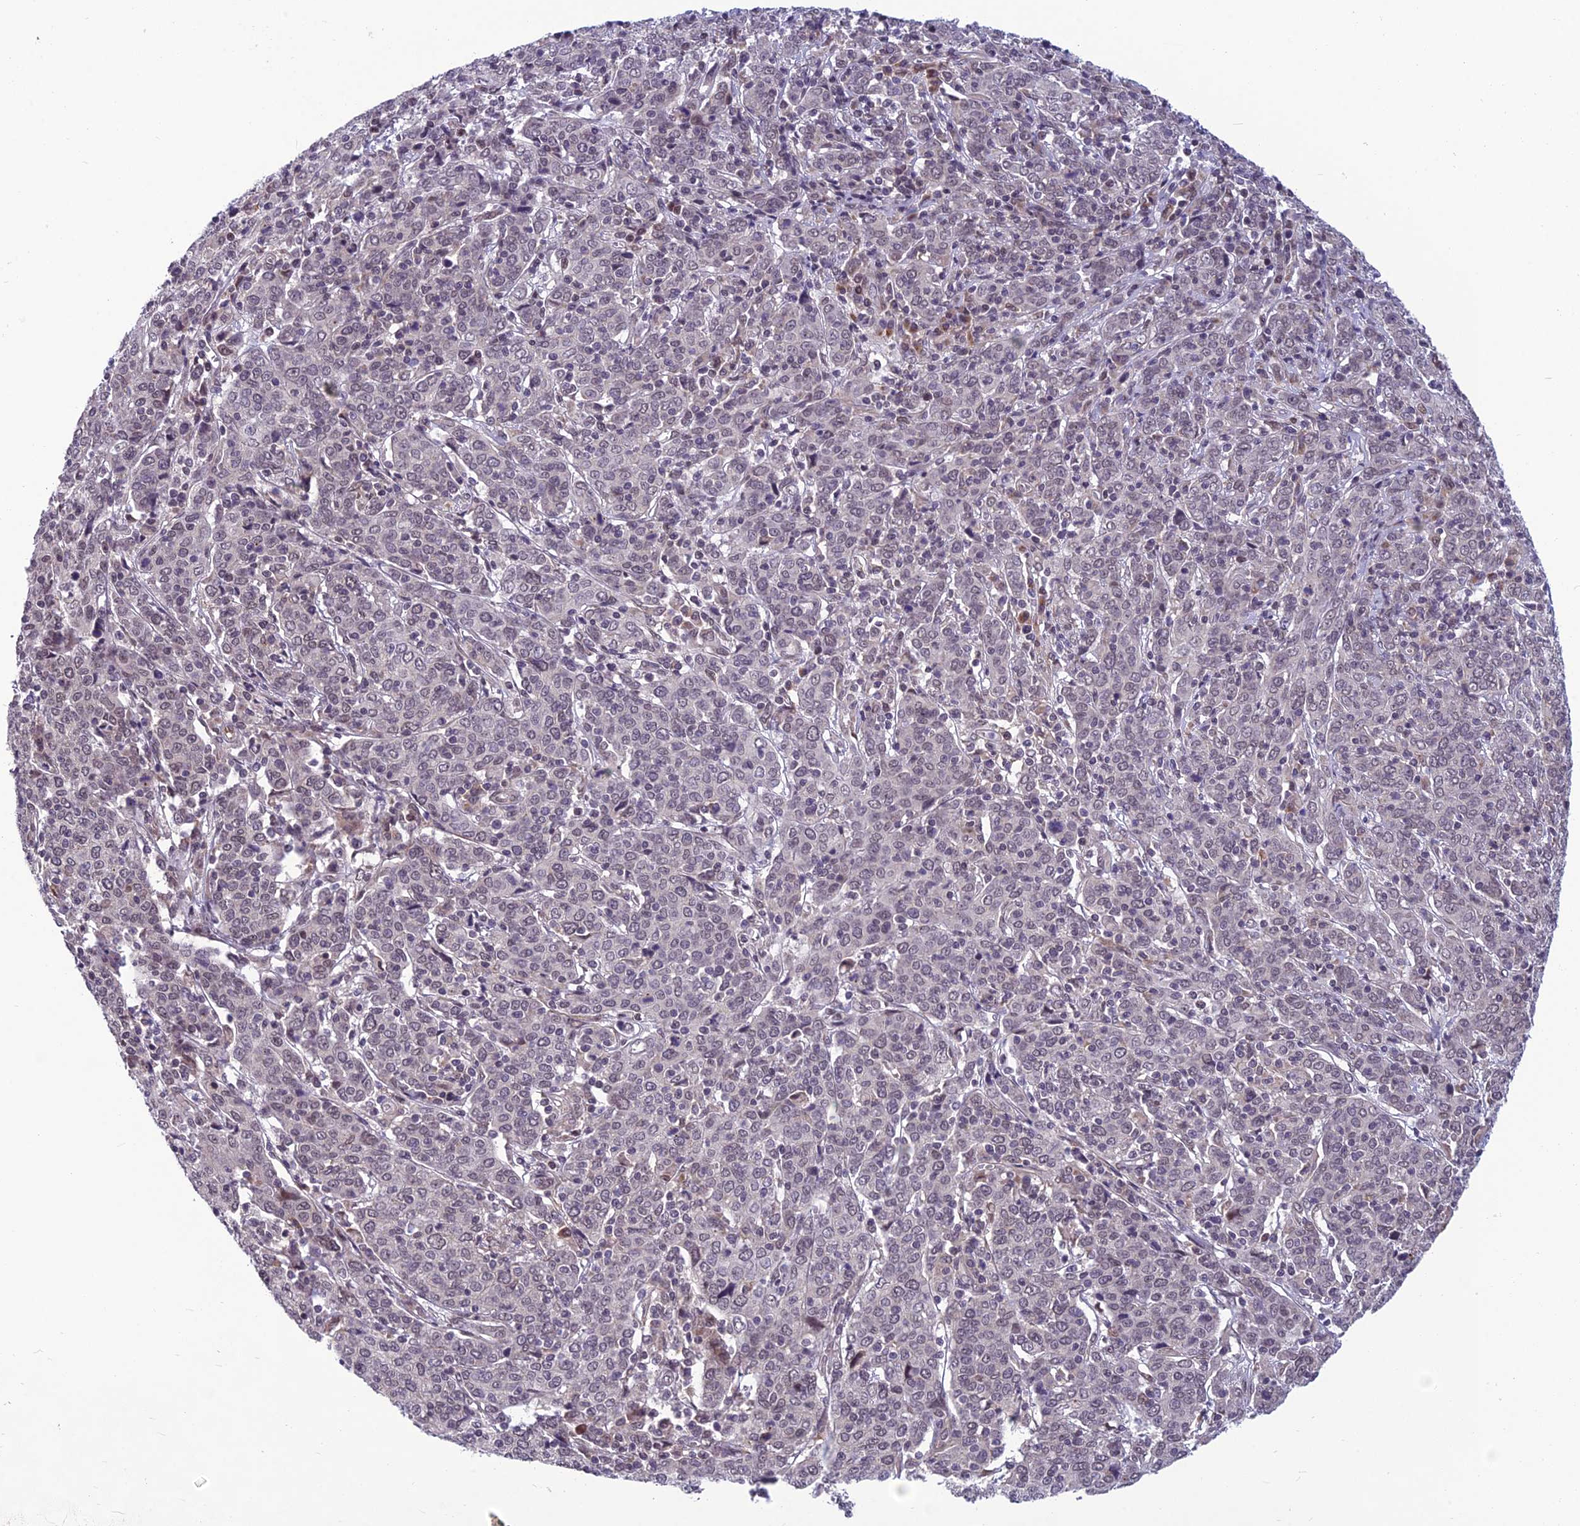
{"staining": {"intensity": "weak", "quantity": "<25%", "location": "nuclear"}, "tissue": "cervical cancer", "cell_type": "Tumor cells", "image_type": "cancer", "snomed": [{"axis": "morphology", "description": "Squamous cell carcinoma, NOS"}, {"axis": "topography", "description": "Cervix"}], "caption": "Cervical cancer stained for a protein using immunohistochemistry (IHC) demonstrates no positivity tumor cells.", "gene": "FBRS", "patient": {"sex": "female", "age": 67}}